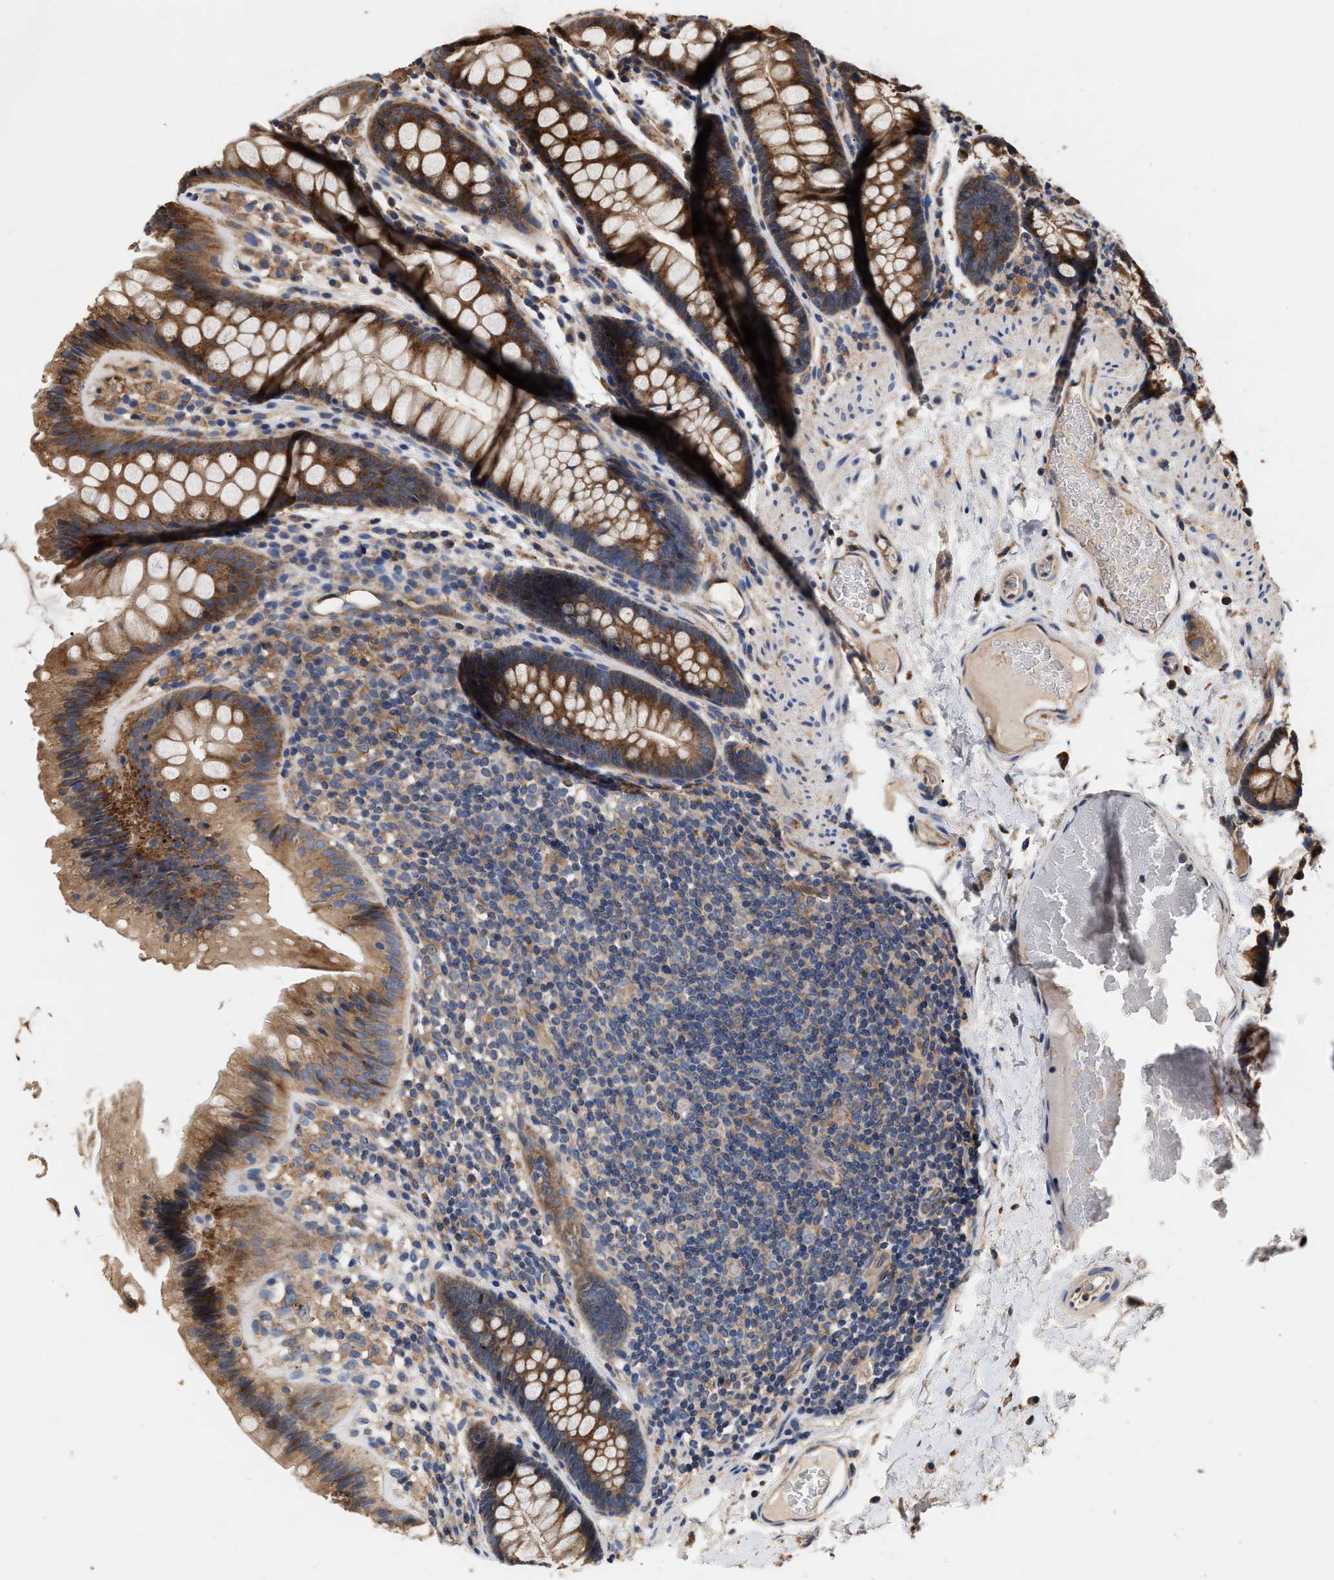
{"staining": {"intensity": "moderate", "quantity": ">75%", "location": "cytoplasmic/membranous"}, "tissue": "colon", "cell_type": "Endothelial cells", "image_type": "normal", "snomed": [{"axis": "morphology", "description": "Normal tissue, NOS"}, {"axis": "topography", "description": "Colon"}], "caption": "Immunohistochemical staining of normal human colon displays moderate cytoplasmic/membranous protein staining in about >75% of endothelial cells.", "gene": "KLB", "patient": {"sex": "female", "age": 56}}